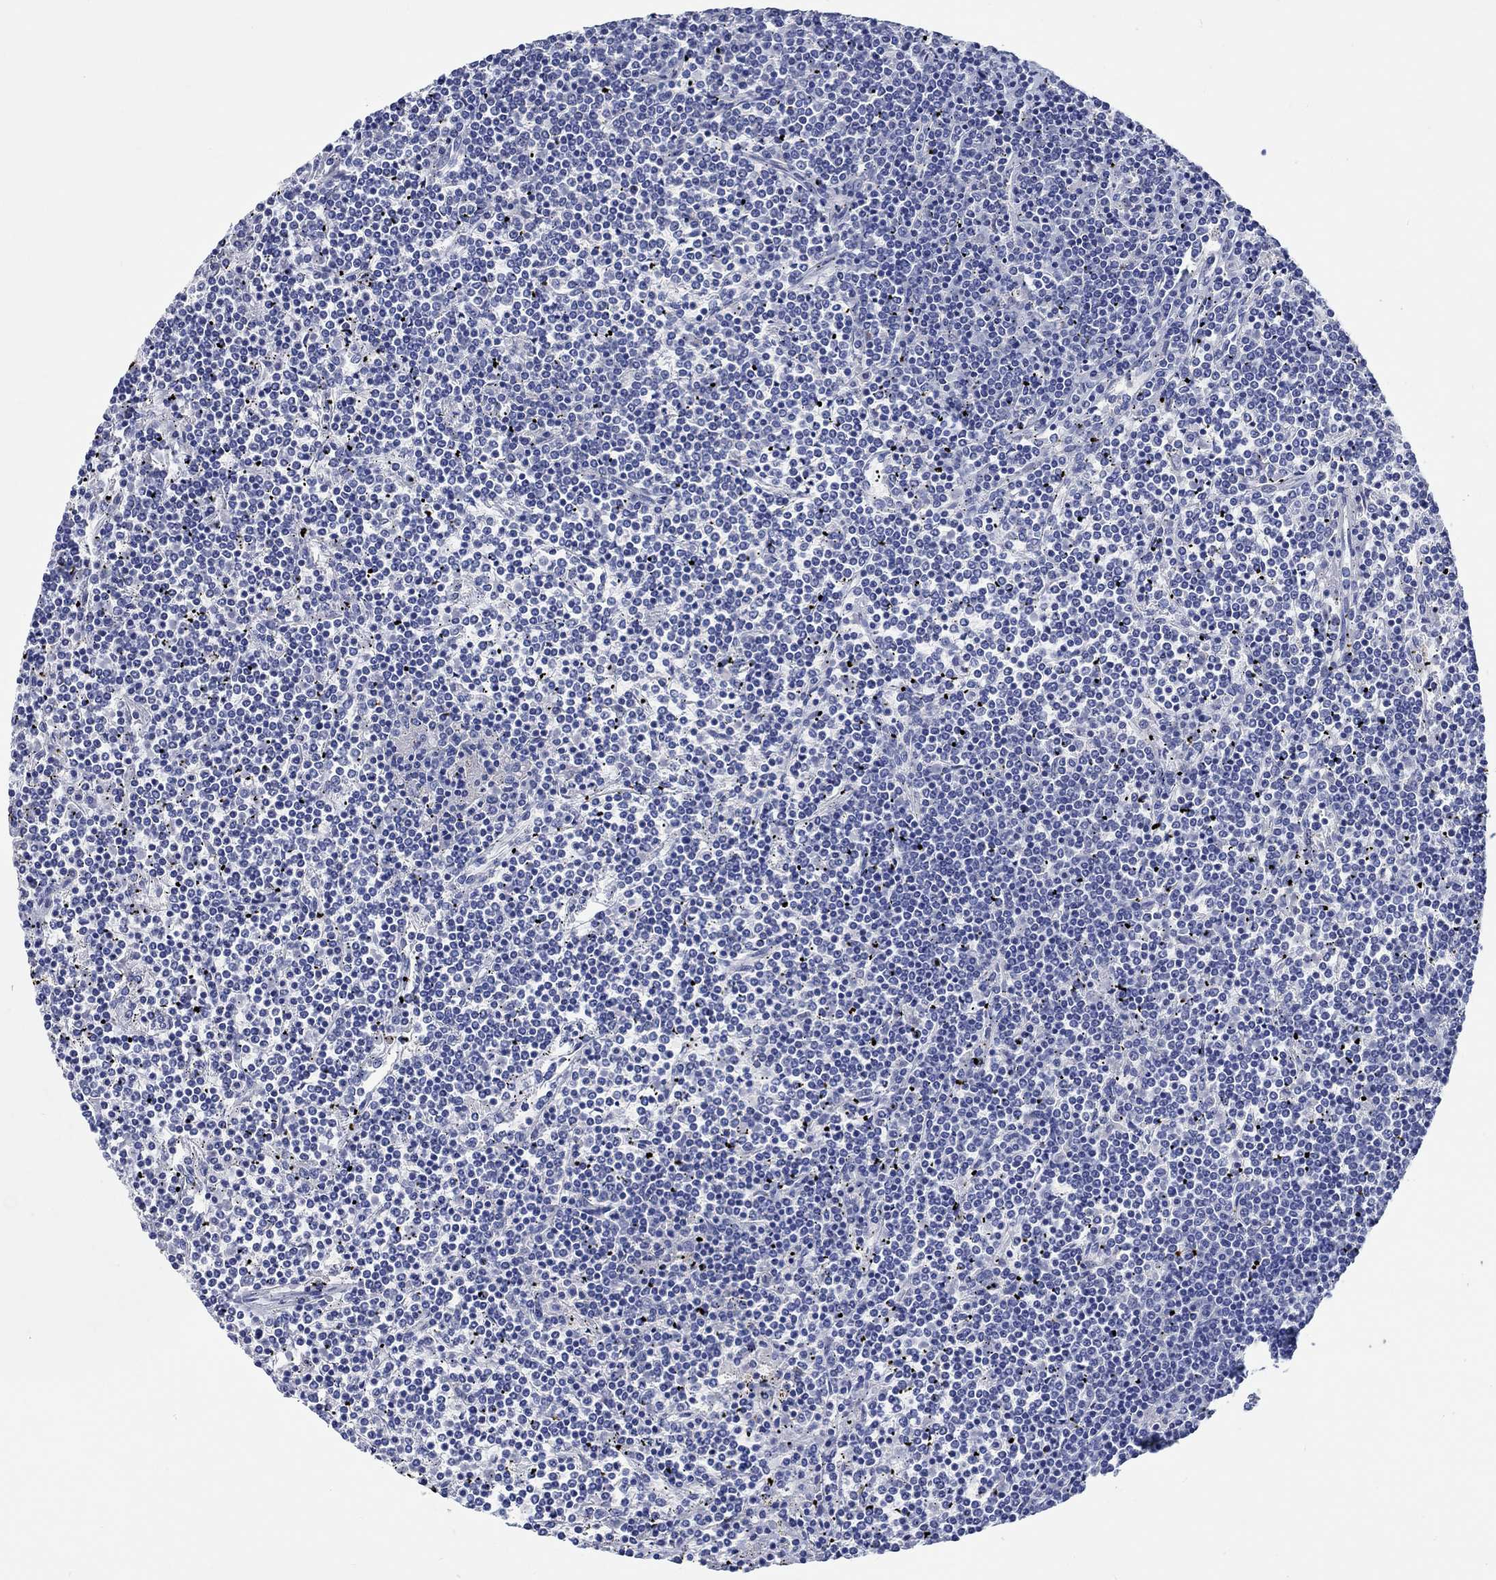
{"staining": {"intensity": "negative", "quantity": "none", "location": "none"}, "tissue": "lymphoma", "cell_type": "Tumor cells", "image_type": "cancer", "snomed": [{"axis": "morphology", "description": "Malignant lymphoma, non-Hodgkin's type, Low grade"}, {"axis": "topography", "description": "Spleen"}], "caption": "DAB immunohistochemical staining of human malignant lymphoma, non-Hodgkin's type (low-grade) shows no significant positivity in tumor cells.", "gene": "SHISA4", "patient": {"sex": "female", "age": 19}}